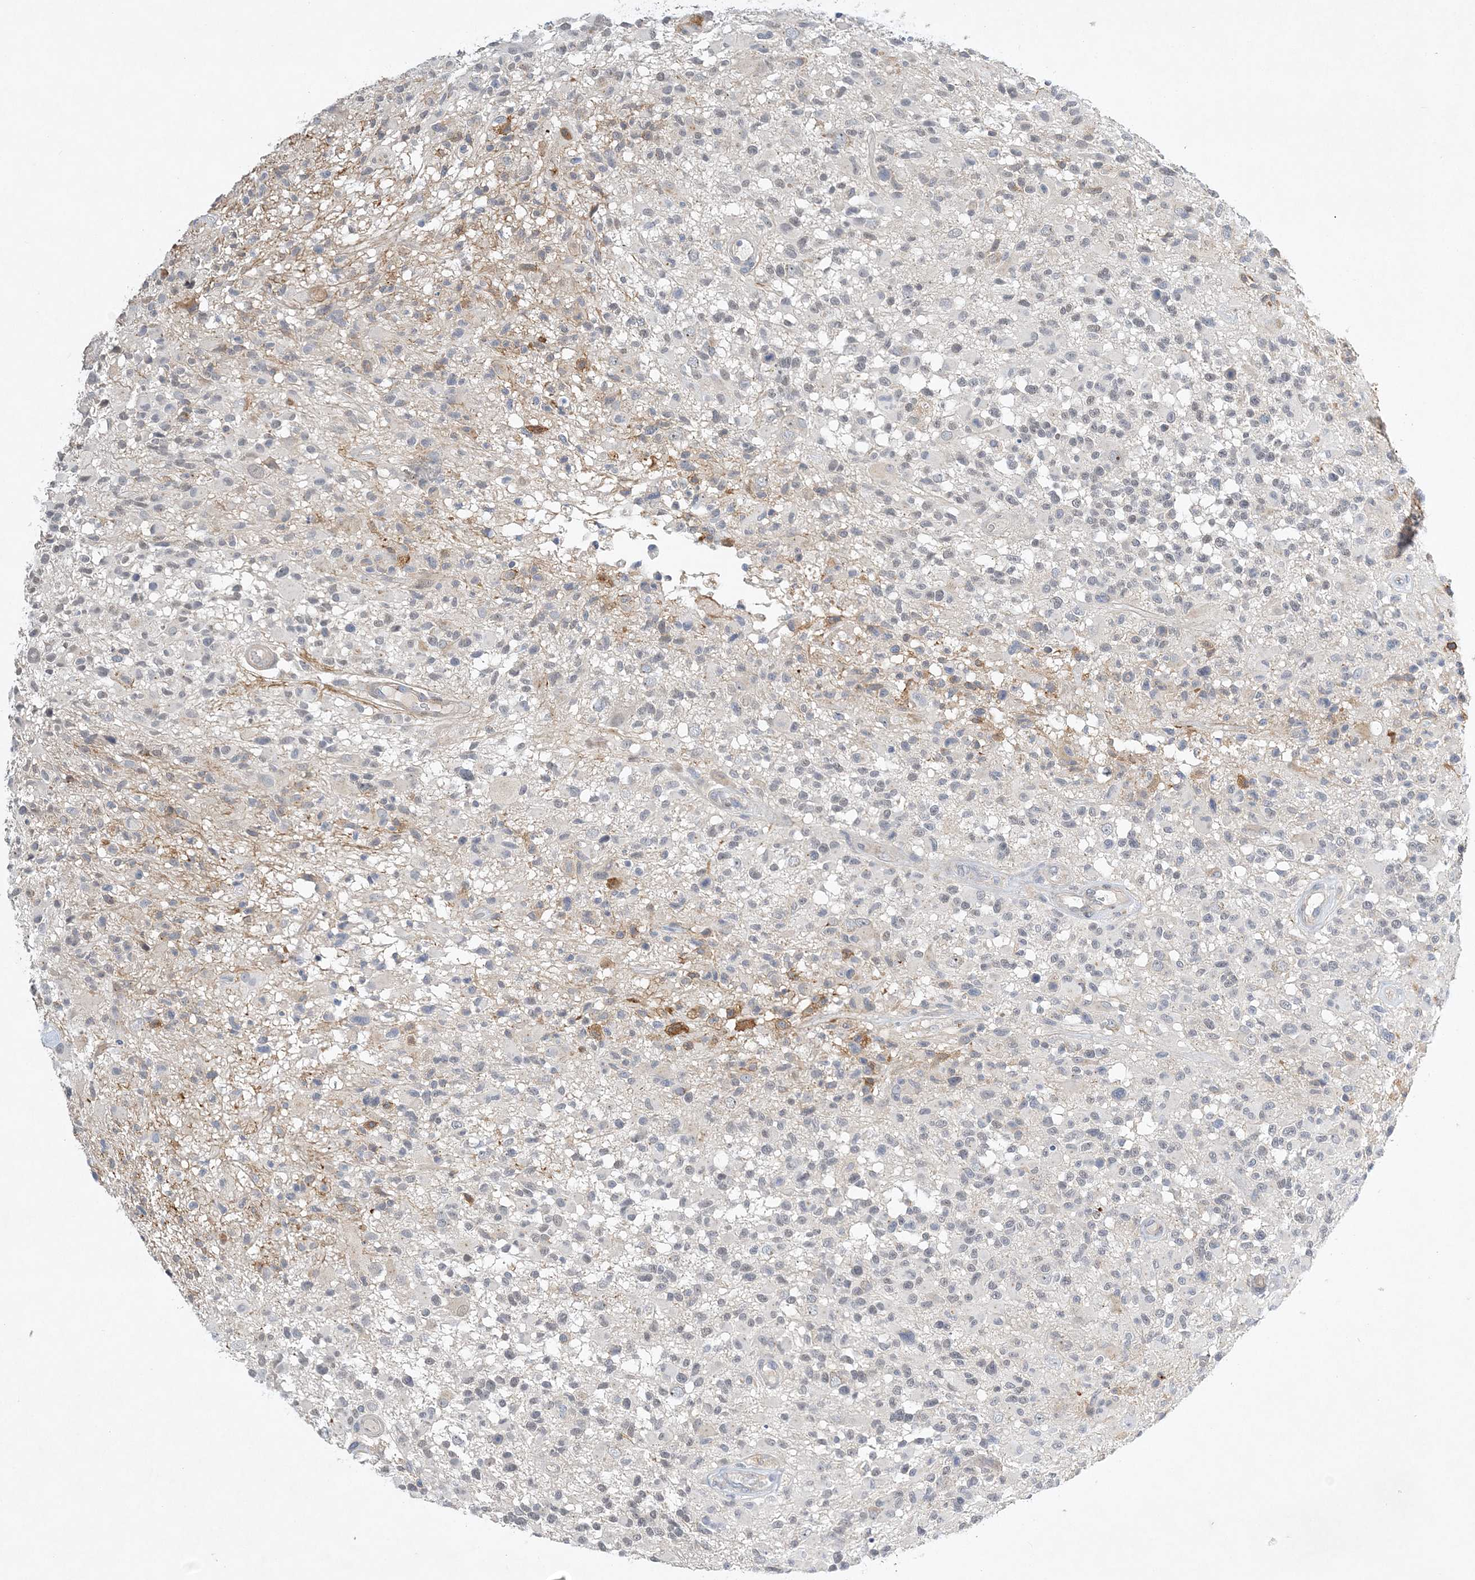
{"staining": {"intensity": "negative", "quantity": "none", "location": "none"}, "tissue": "glioma", "cell_type": "Tumor cells", "image_type": "cancer", "snomed": [{"axis": "morphology", "description": "Glioma, malignant, High grade"}, {"axis": "morphology", "description": "Glioblastoma, NOS"}, {"axis": "topography", "description": "Brain"}], "caption": "DAB immunohistochemical staining of high-grade glioma (malignant) exhibits no significant staining in tumor cells. Nuclei are stained in blue.", "gene": "ANKRD35", "patient": {"sex": "male", "age": 60}}